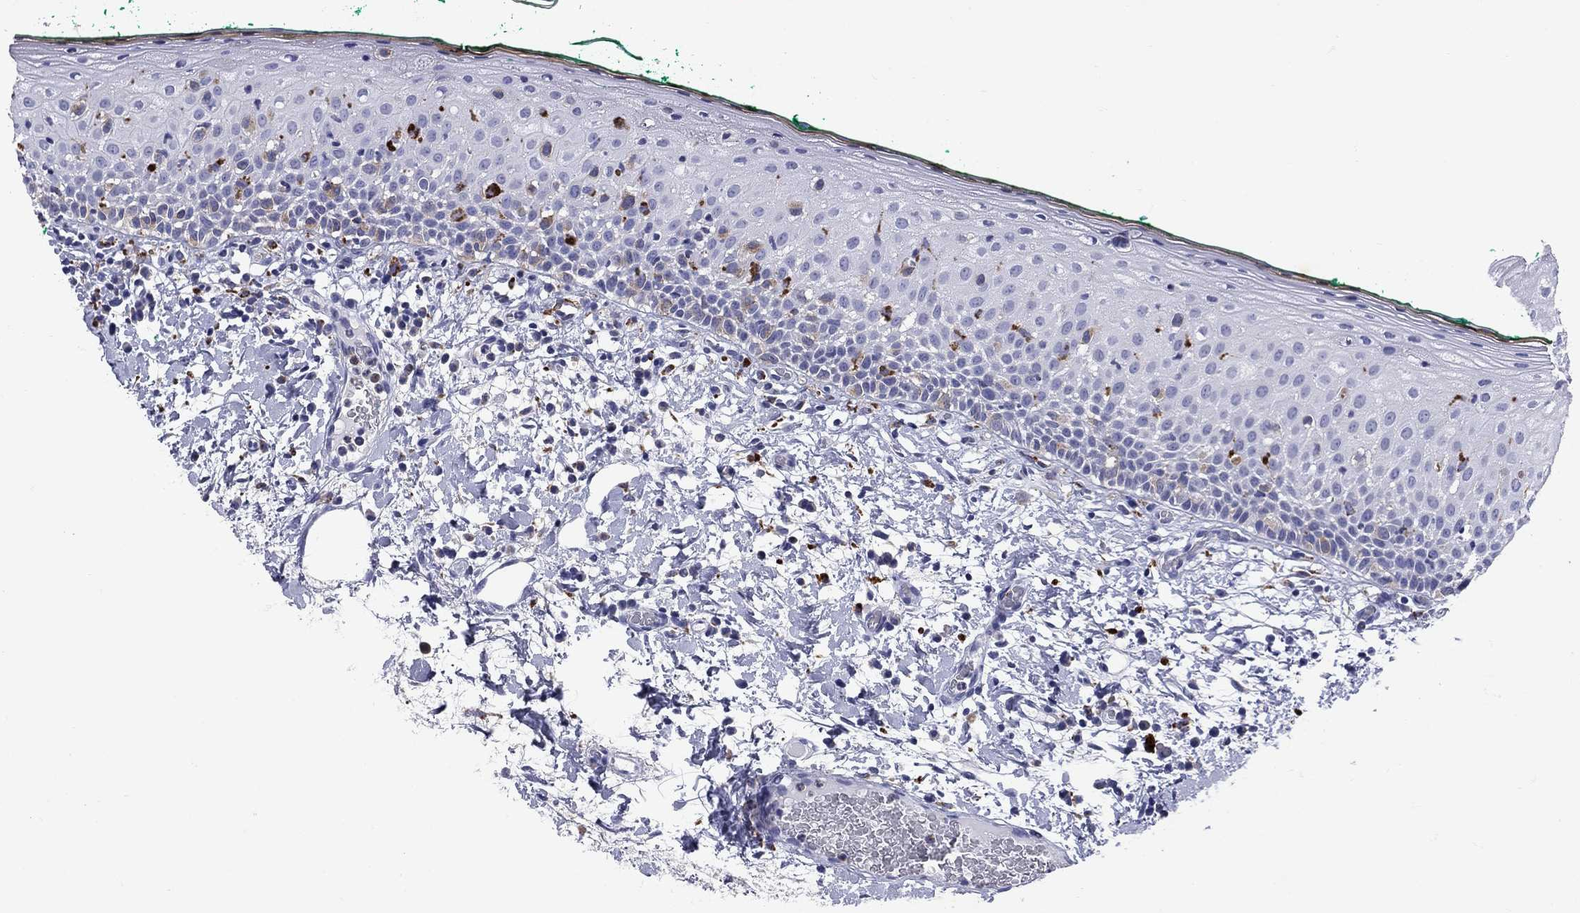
{"staining": {"intensity": "negative", "quantity": "none", "location": "none"}, "tissue": "oral mucosa", "cell_type": "Squamous epithelial cells", "image_type": "normal", "snomed": [{"axis": "morphology", "description": "Normal tissue, NOS"}, {"axis": "topography", "description": "Oral tissue"}], "caption": "Immunohistochemical staining of unremarkable human oral mucosa demonstrates no significant staining in squamous epithelial cells.", "gene": "MADCAM1", "patient": {"sex": "female", "age": 83}}